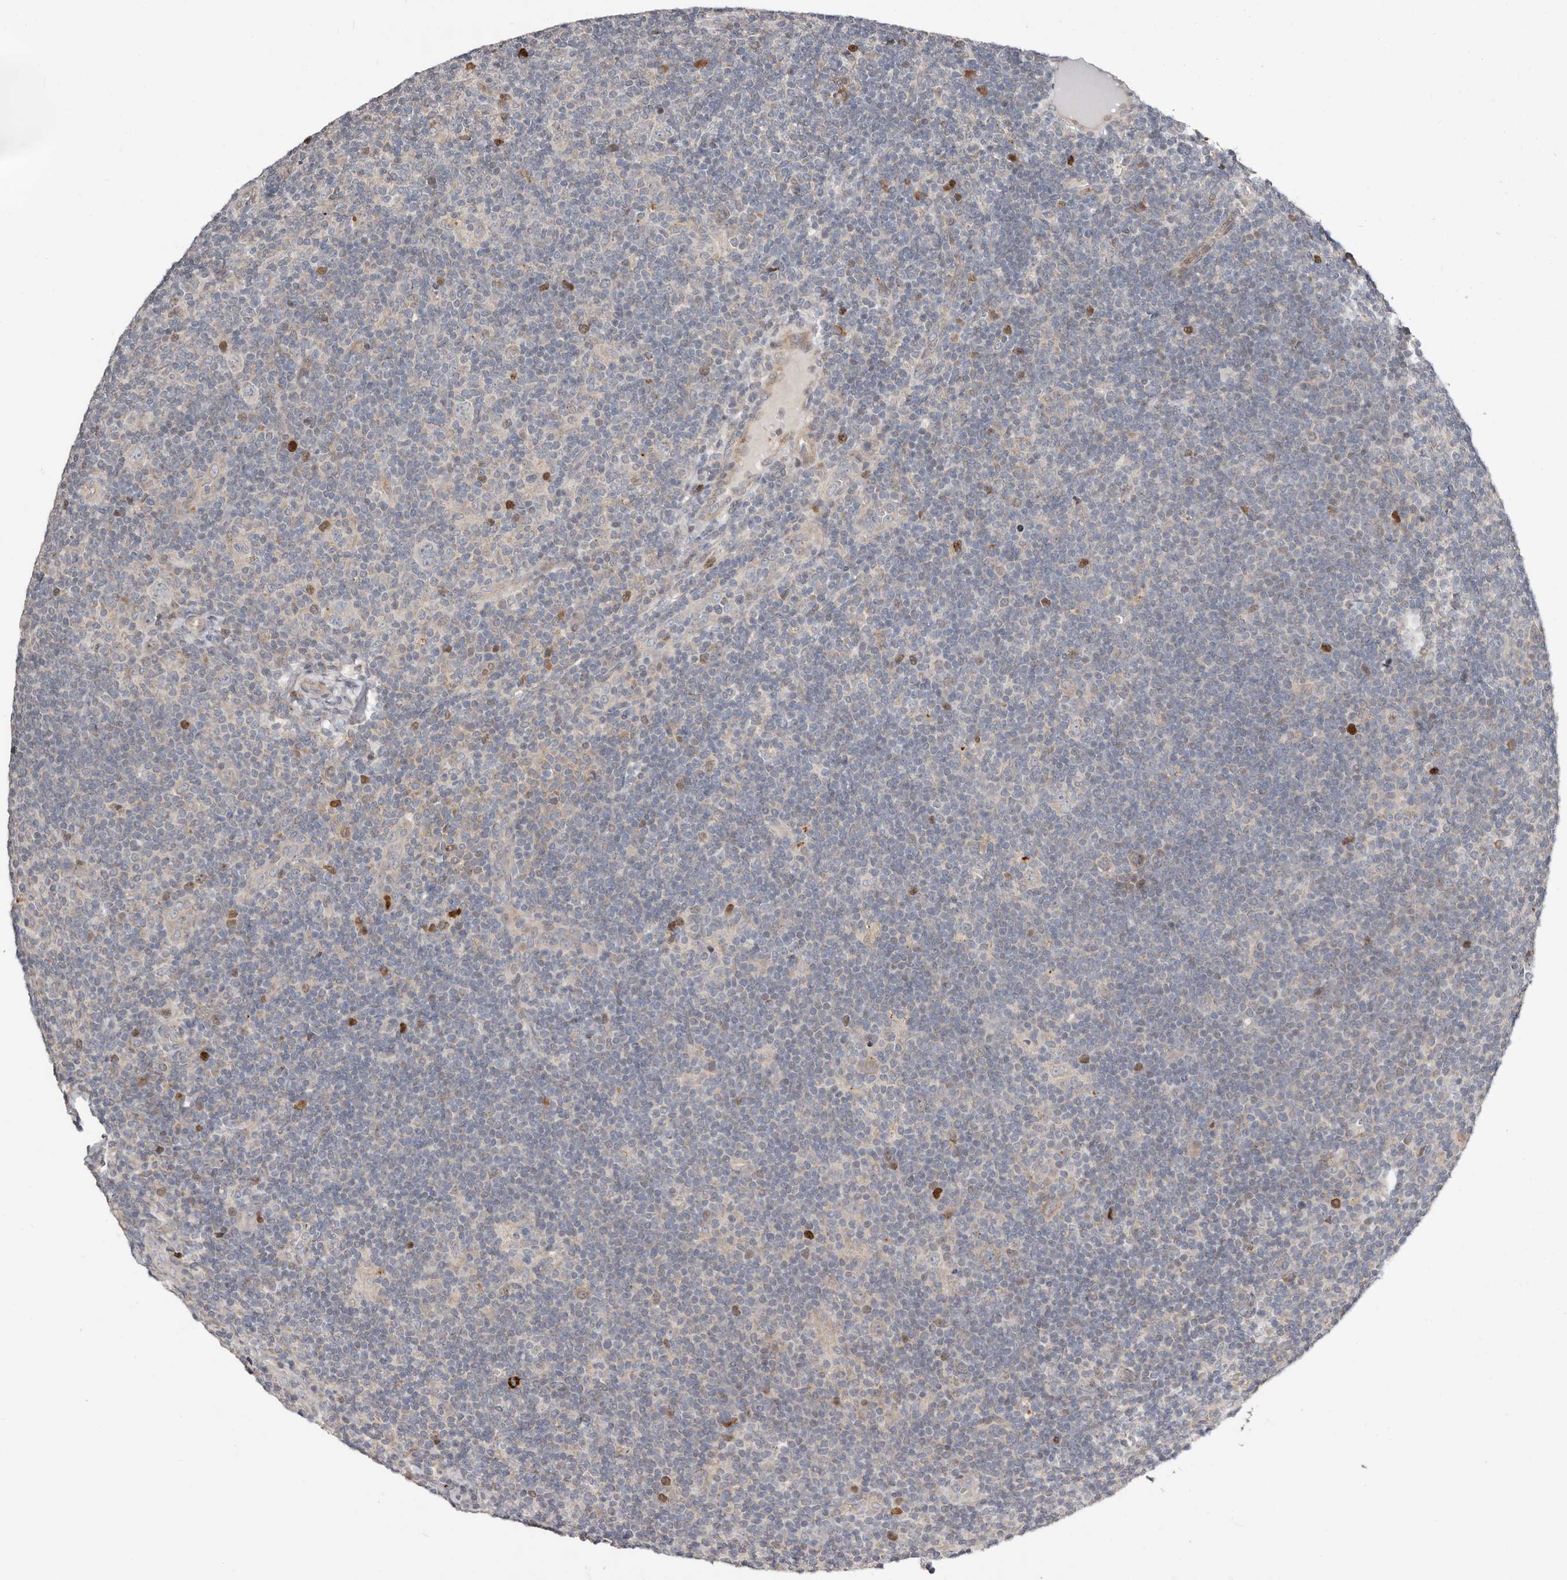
{"staining": {"intensity": "weak", "quantity": "<25%", "location": "cytoplasmic/membranous"}, "tissue": "lymphoma", "cell_type": "Tumor cells", "image_type": "cancer", "snomed": [{"axis": "morphology", "description": "Hodgkin's disease, NOS"}, {"axis": "topography", "description": "Lymph node"}], "caption": "Tumor cells show no significant protein staining in lymphoma.", "gene": "SMYD4", "patient": {"sex": "female", "age": 57}}